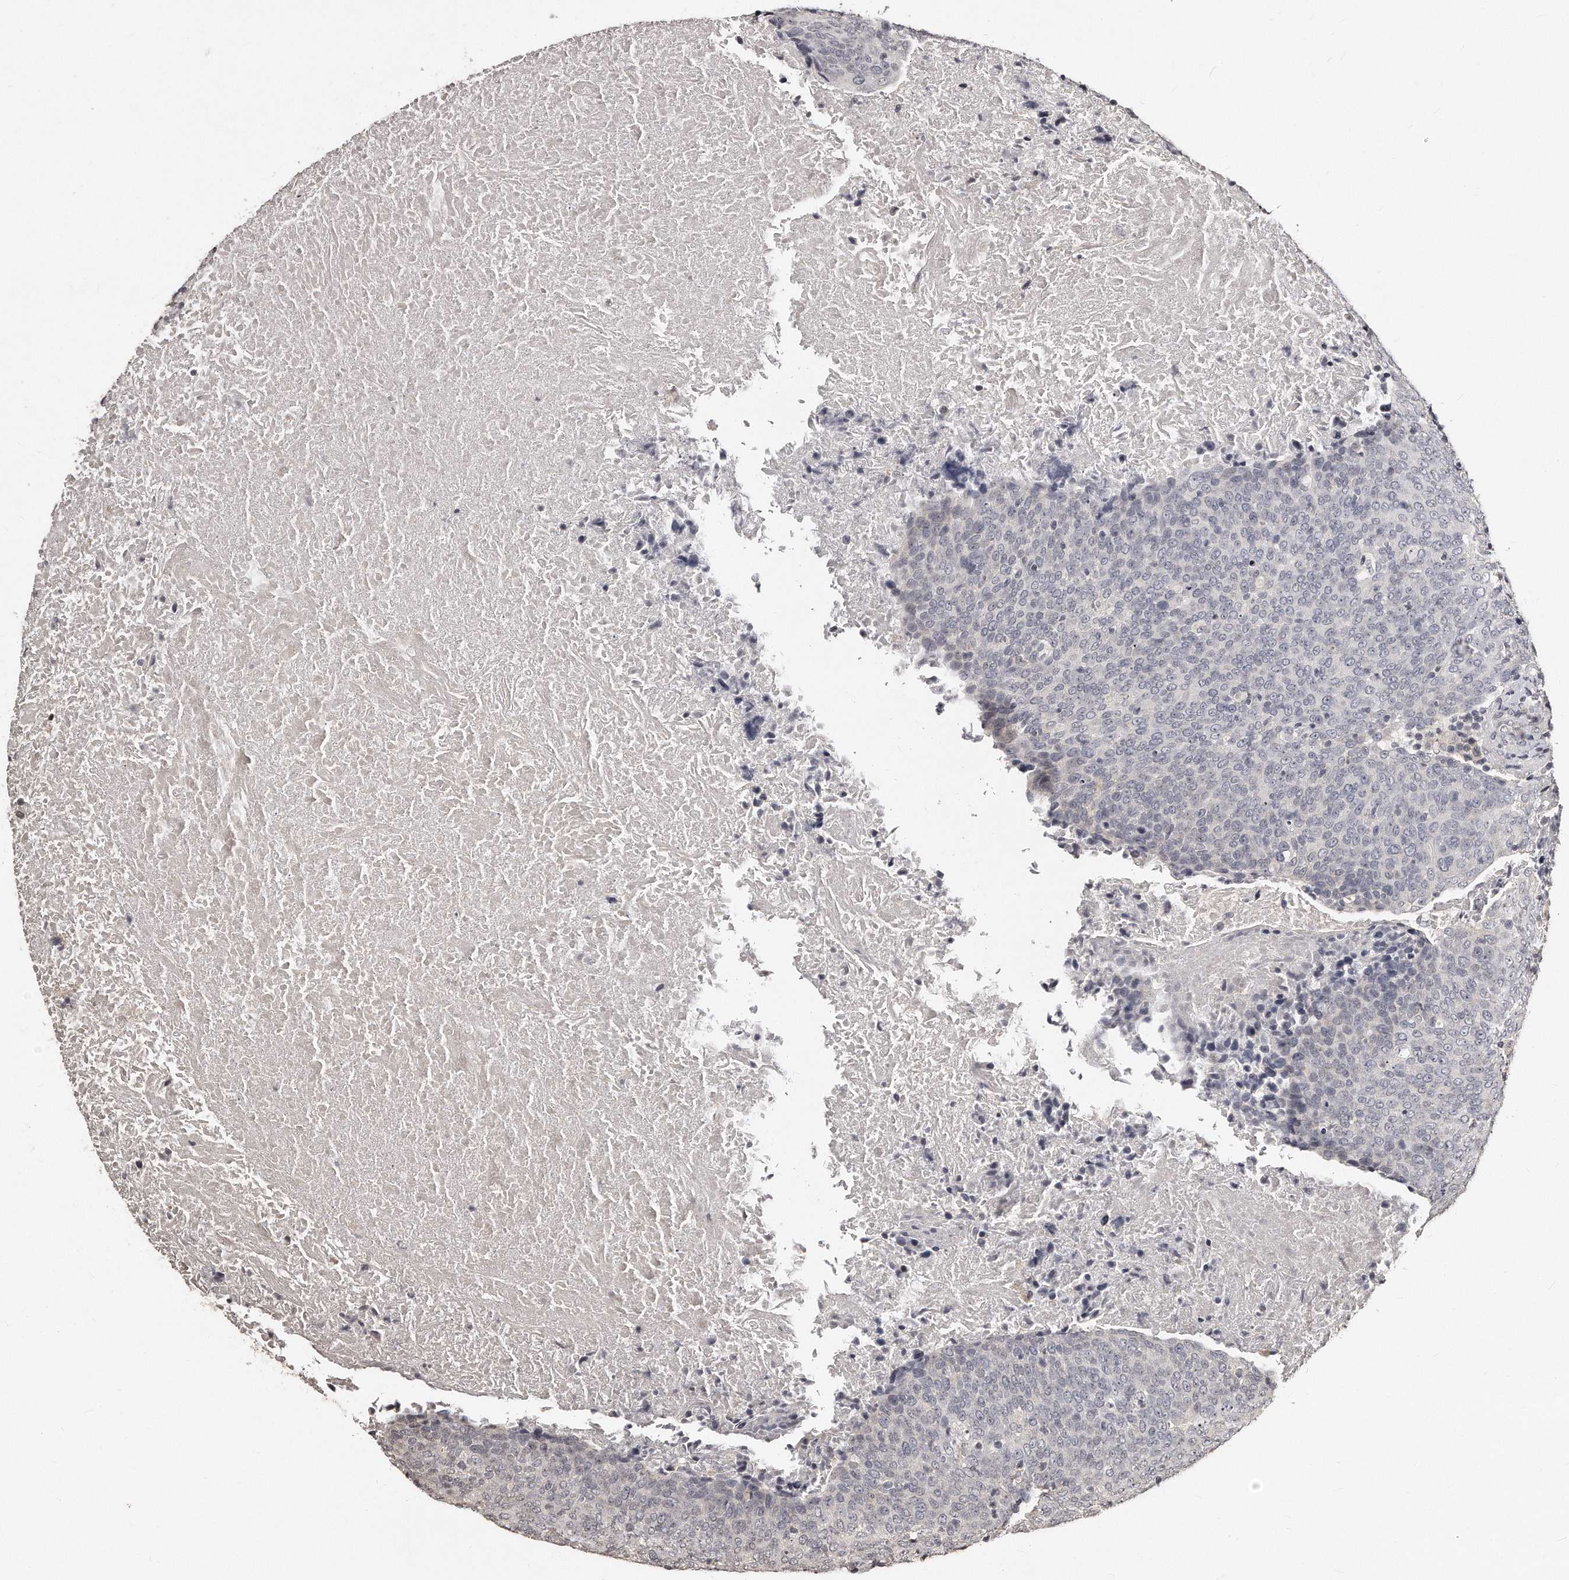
{"staining": {"intensity": "negative", "quantity": "none", "location": "none"}, "tissue": "head and neck cancer", "cell_type": "Tumor cells", "image_type": "cancer", "snomed": [{"axis": "morphology", "description": "Squamous cell carcinoma, NOS"}, {"axis": "morphology", "description": "Squamous cell carcinoma, metastatic, NOS"}, {"axis": "topography", "description": "Lymph node"}, {"axis": "topography", "description": "Head-Neck"}], "caption": "A high-resolution micrograph shows IHC staining of squamous cell carcinoma (head and neck), which exhibits no significant staining in tumor cells. (DAB (3,3'-diaminobenzidine) IHC with hematoxylin counter stain).", "gene": "TSHR", "patient": {"sex": "male", "age": 62}}